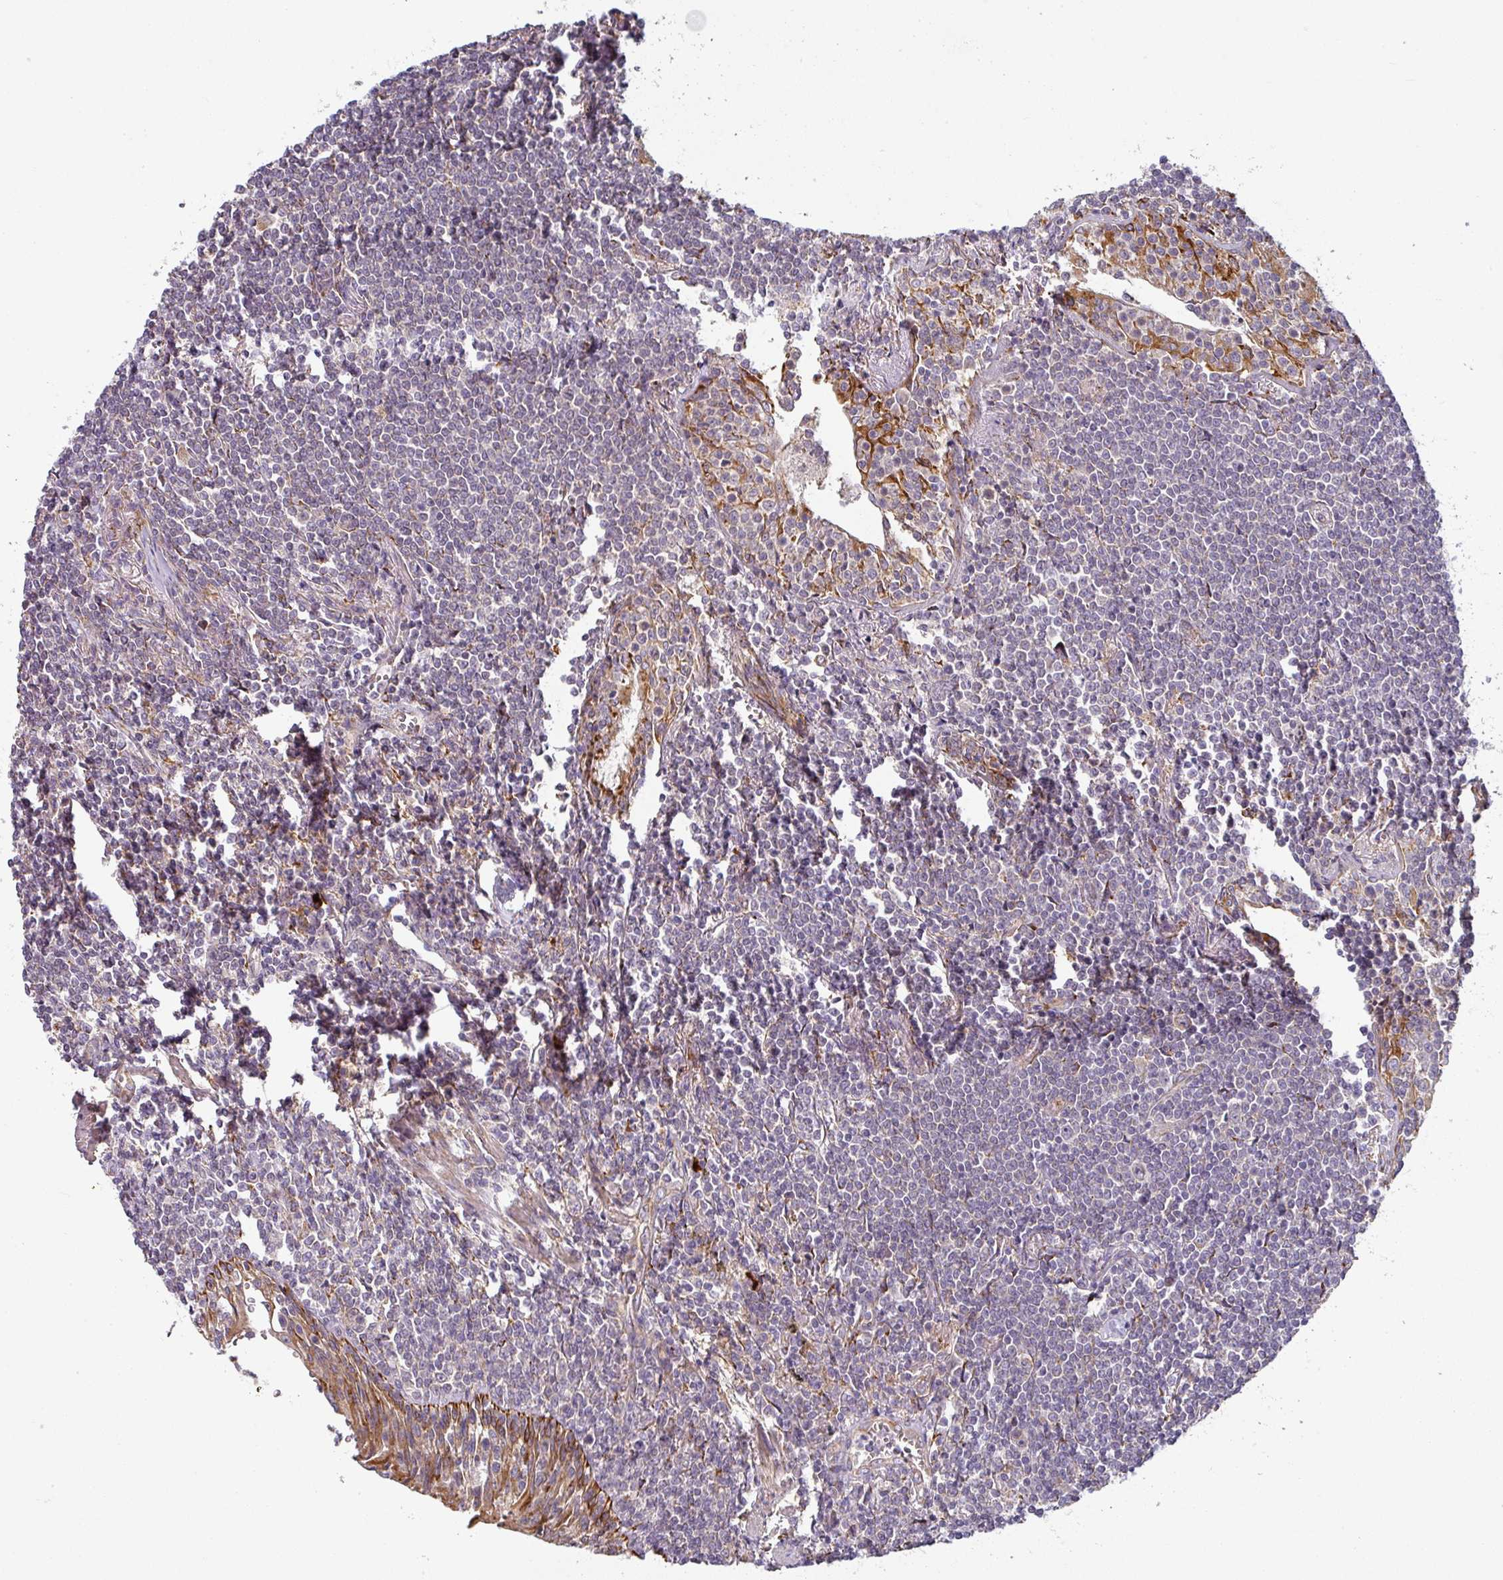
{"staining": {"intensity": "negative", "quantity": "none", "location": "none"}, "tissue": "lymphoma", "cell_type": "Tumor cells", "image_type": "cancer", "snomed": [{"axis": "morphology", "description": "Malignant lymphoma, non-Hodgkin's type, Low grade"}, {"axis": "topography", "description": "Lung"}], "caption": "Micrograph shows no protein positivity in tumor cells of lymphoma tissue.", "gene": "ZNF268", "patient": {"sex": "female", "age": 71}}